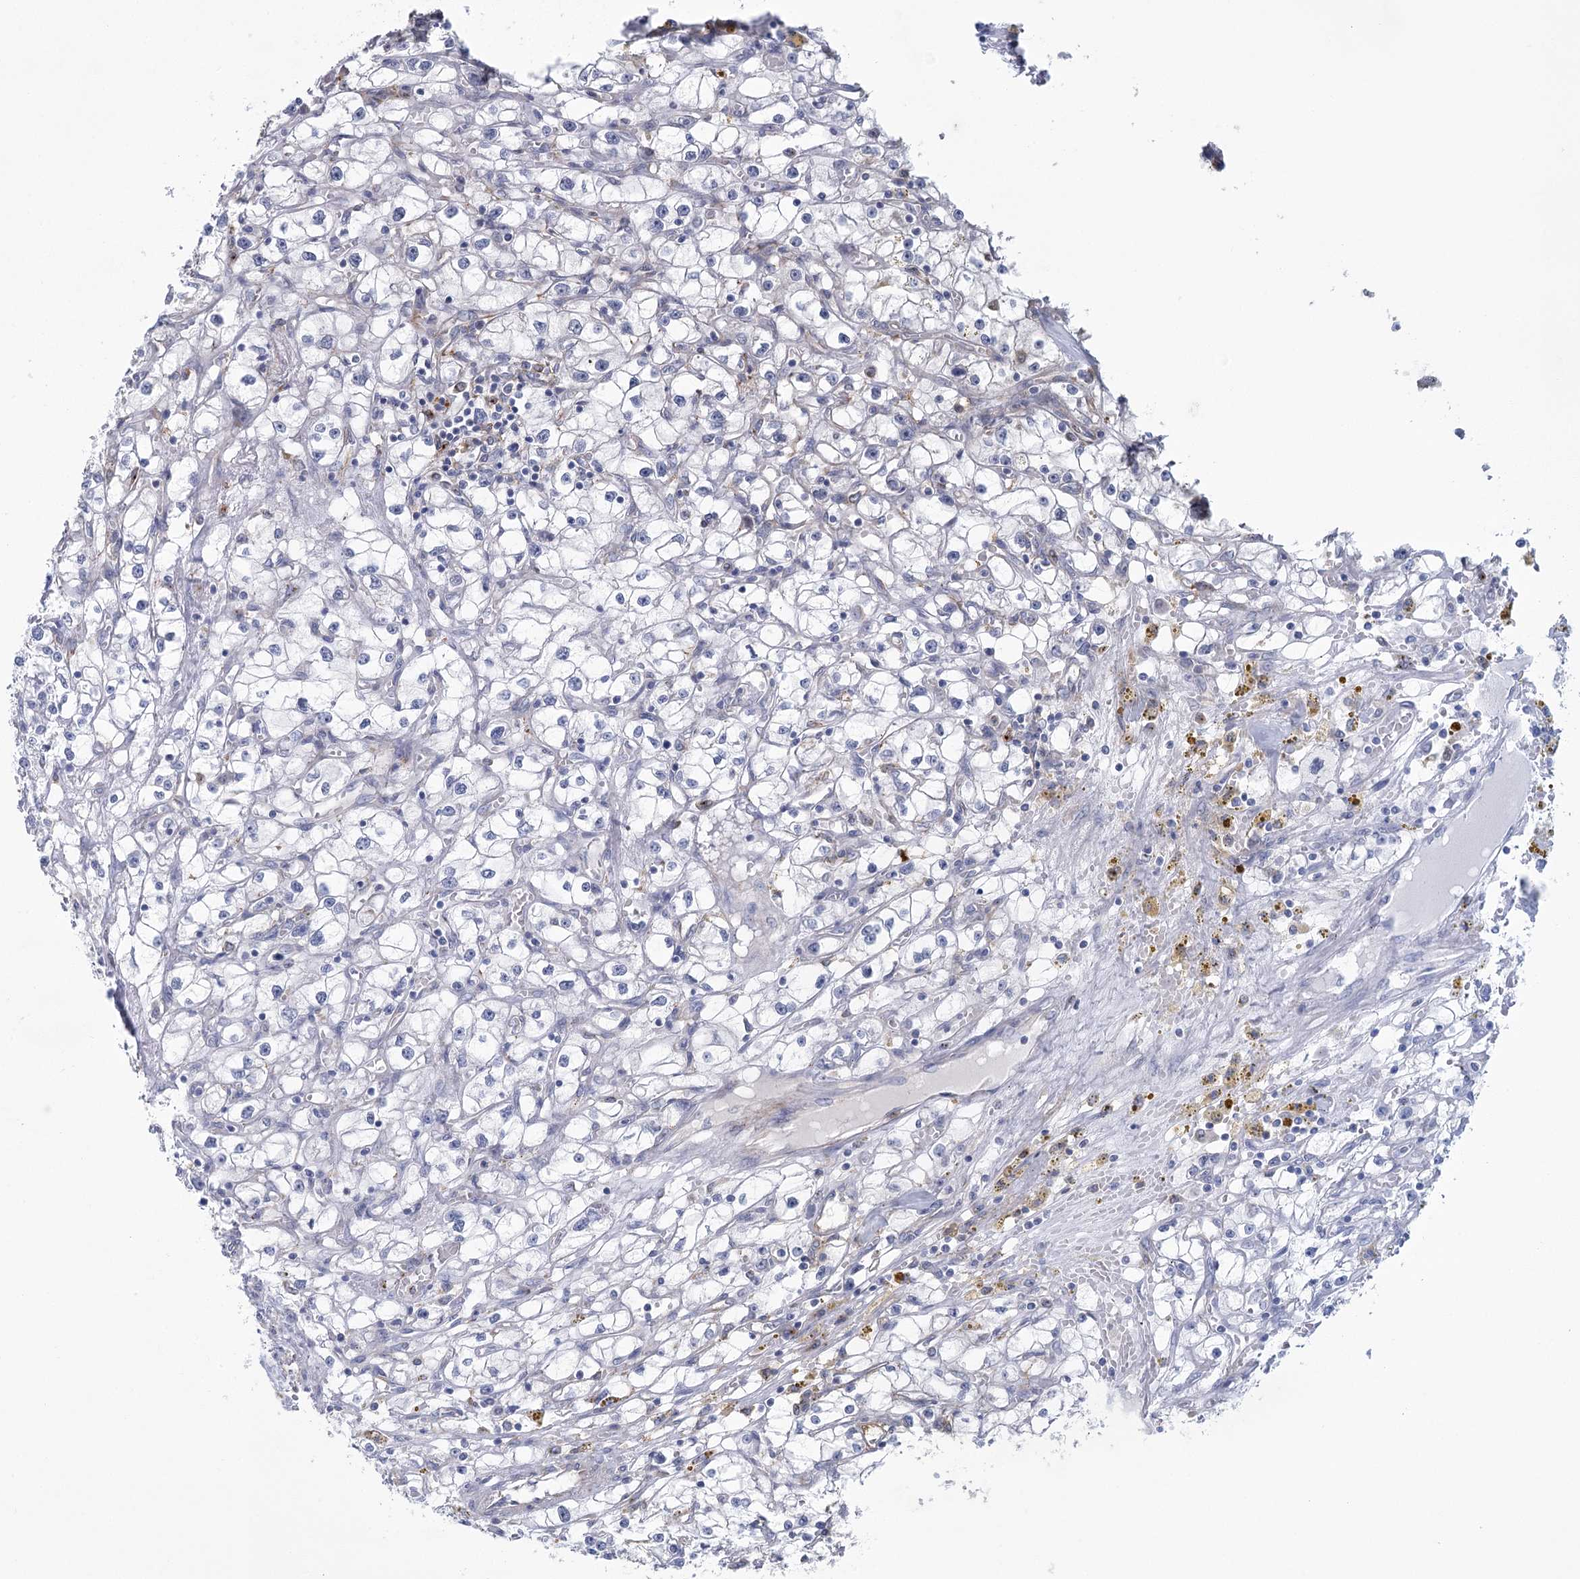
{"staining": {"intensity": "negative", "quantity": "none", "location": "none"}, "tissue": "renal cancer", "cell_type": "Tumor cells", "image_type": "cancer", "snomed": [{"axis": "morphology", "description": "Adenocarcinoma, NOS"}, {"axis": "topography", "description": "Kidney"}], "caption": "An image of human renal adenocarcinoma is negative for staining in tumor cells.", "gene": "CCDC88A", "patient": {"sex": "male", "age": 56}}